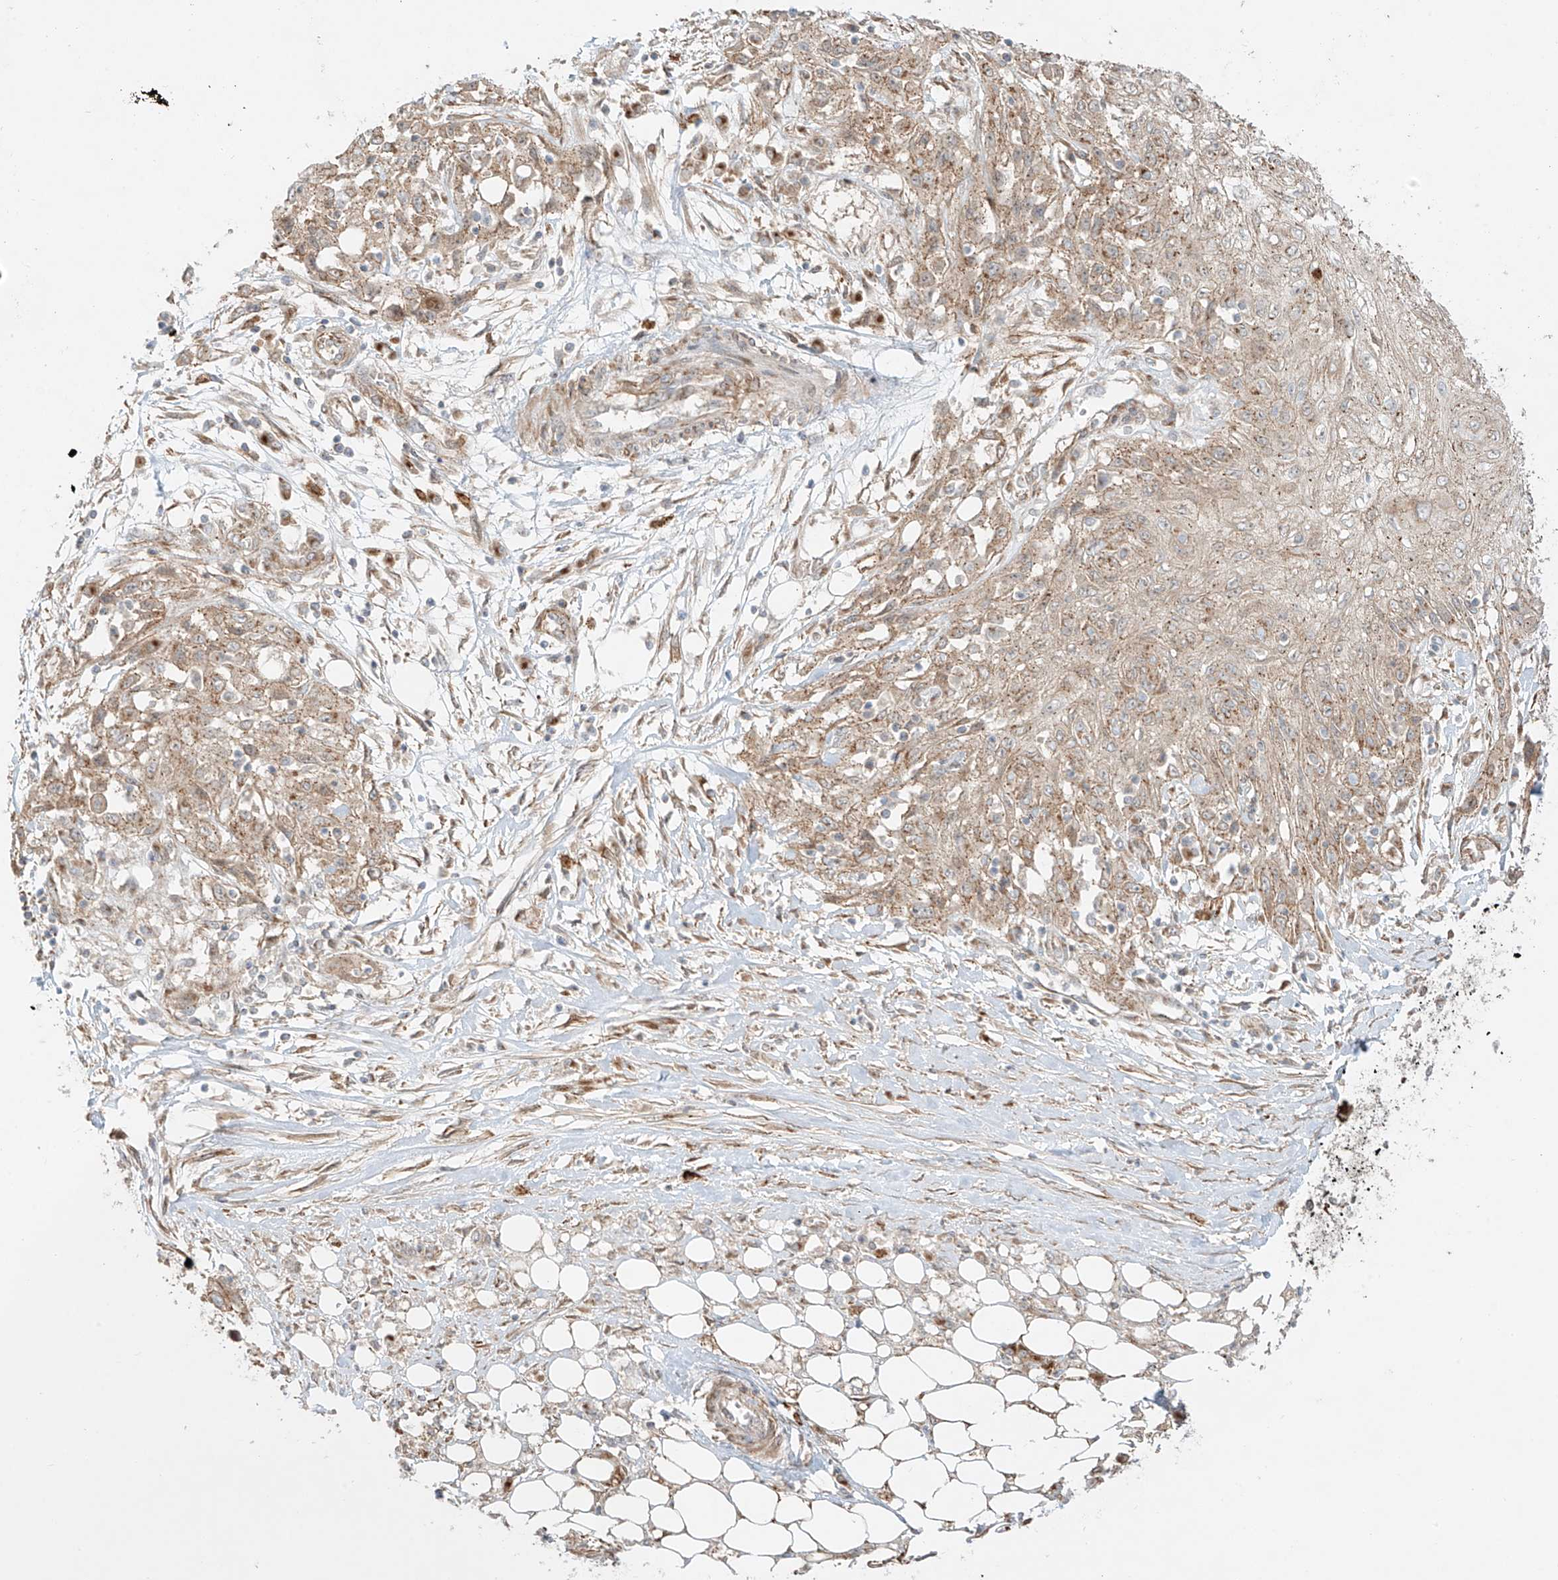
{"staining": {"intensity": "weak", "quantity": ">75%", "location": "cytoplasmic/membranous"}, "tissue": "skin cancer", "cell_type": "Tumor cells", "image_type": "cancer", "snomed": [{"axis": "morphology", "description": "Squamous cell carcinoma, NOS"}, {"axis": "morphology", "description": "Squamous cell carcinoma, metastatic, NOS"}, {"axis": "topography", "description": "Skin"}, {"axis": "topography", "description": "Lymph node"}], "caption": "Skin squamous cell carcinoma stained with a brown dye demonstrates weak cytoplasmic/membranous positive staining in approximately >75% of tumor cells.", "gene": "ZNF287", "patient": {"sex": "male", "age": 75}}